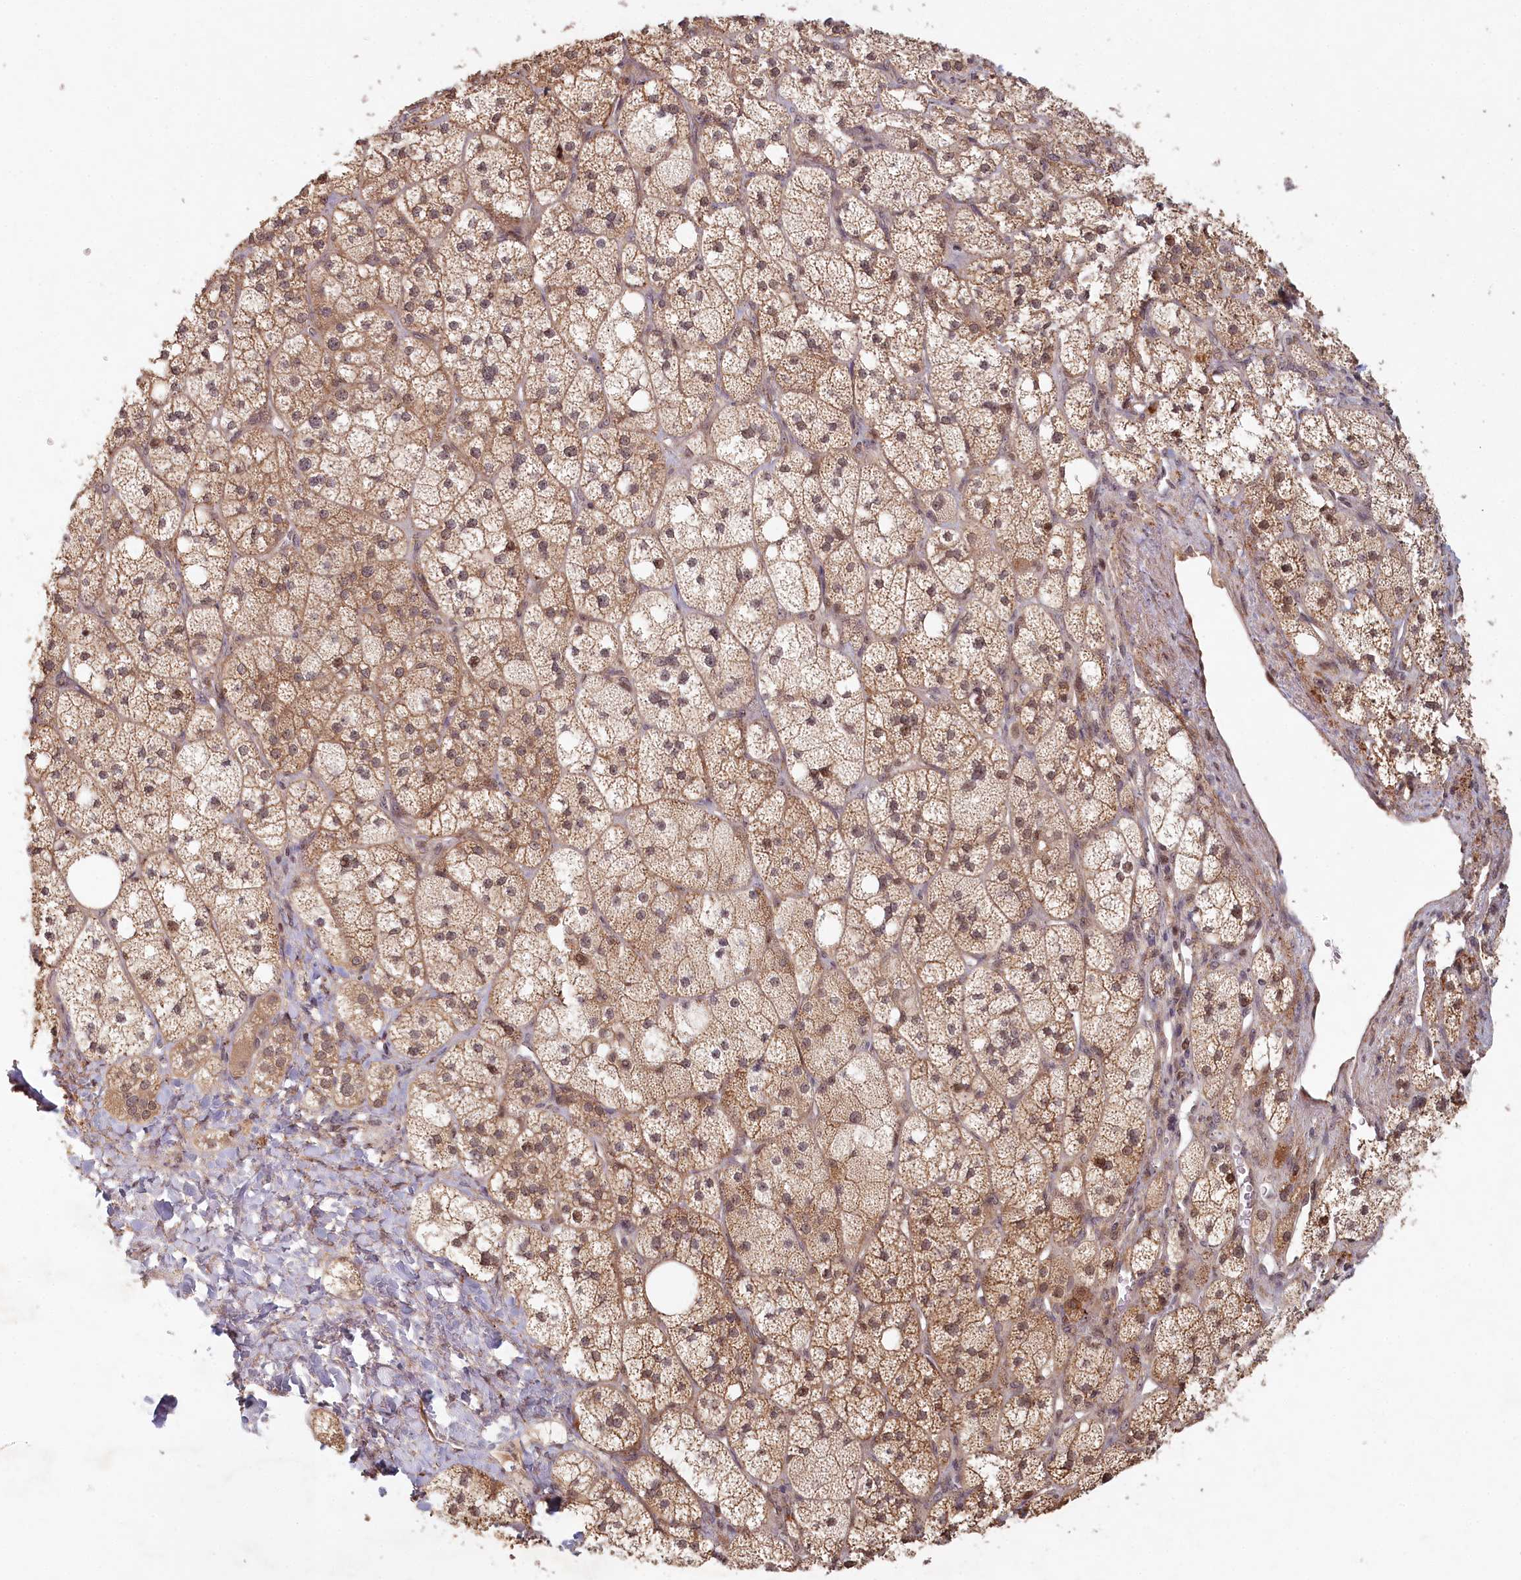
{"staining": {"intensity": "moderate", "quantity": ">75%", "location": "cytoplasmic/membranous,nuclear"}, "tissue": "adrenal gland", "cell_type": "Glandular cells", "image_type": "normal", "snomed": [{"axis": "morphology", "description": "Normal tissue, NOS"}, {"axis": "topography", "description": "Adrenal gland"}], "caption": "An immunohistochemistry micrograph of benign tissue is shown. Protein staining in brown labels moderate cytoplasmic/membranous,nuclear positivity in adrenal gland within glandular cells. (brown staining indicates protein expression, while blue staining denotes nuclei).", "gene": "WAPL", "patient": {"sex": "male", "age": 61}}